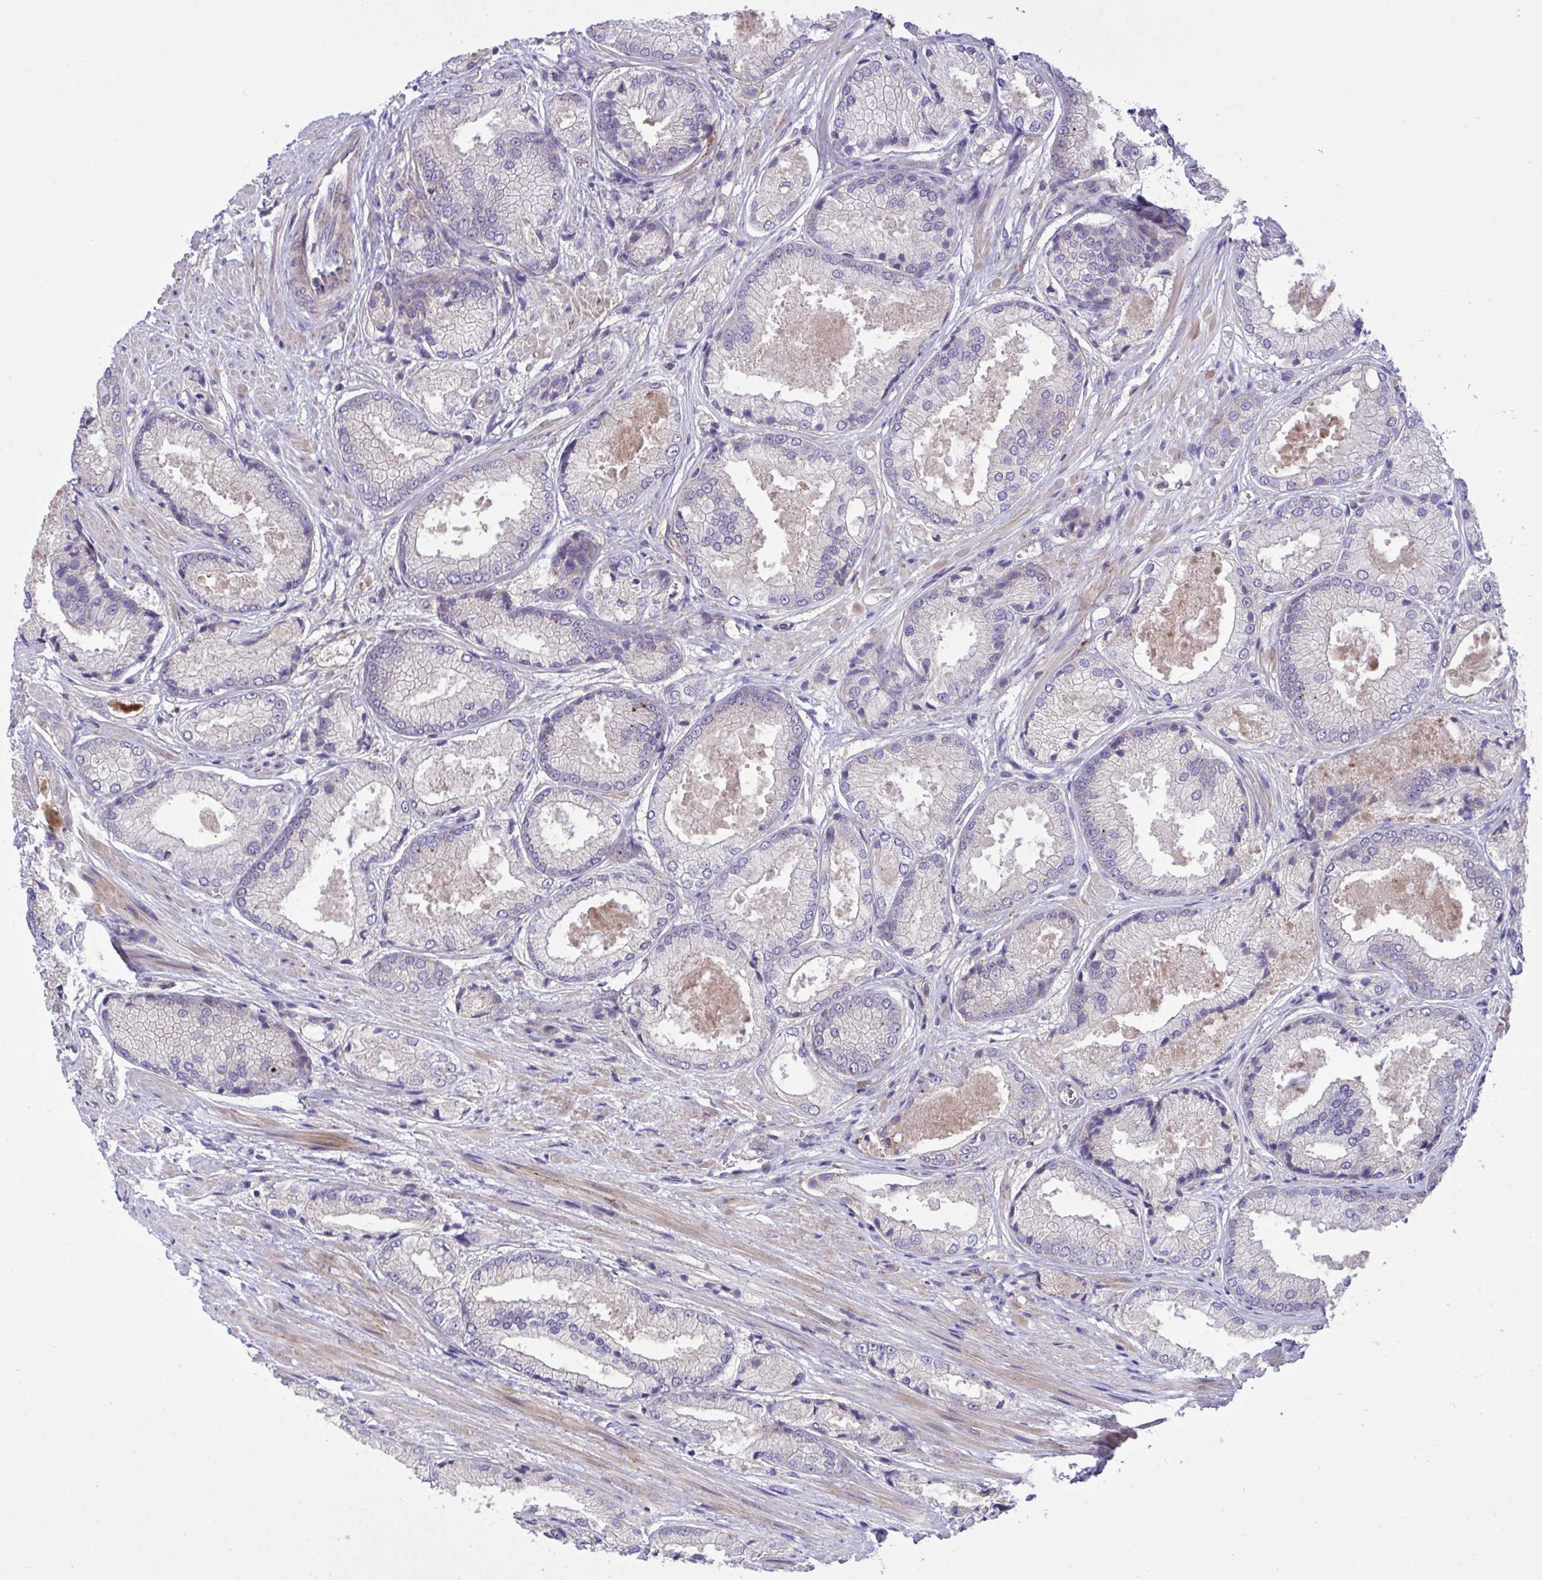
{"staining": {"intensity": "negative", "quantity": "none", "location": "none"}, "tissue": "prostate cancer", "cell_type": "Tumor cells", "image_type": "cancer", "snomed": [{"axis": "morphology", "description": "Adenocarcinoma, High grade"}, {"axis": "topography", "description": "Prostate"}], "caption": "Prostate cancer (high-grade adenocarcinoma) was stained to show a protein in brown. There is no significant expression in tumor cells.", "gene": "GRB14", "patient": {"sex": "male", "age": 68}}